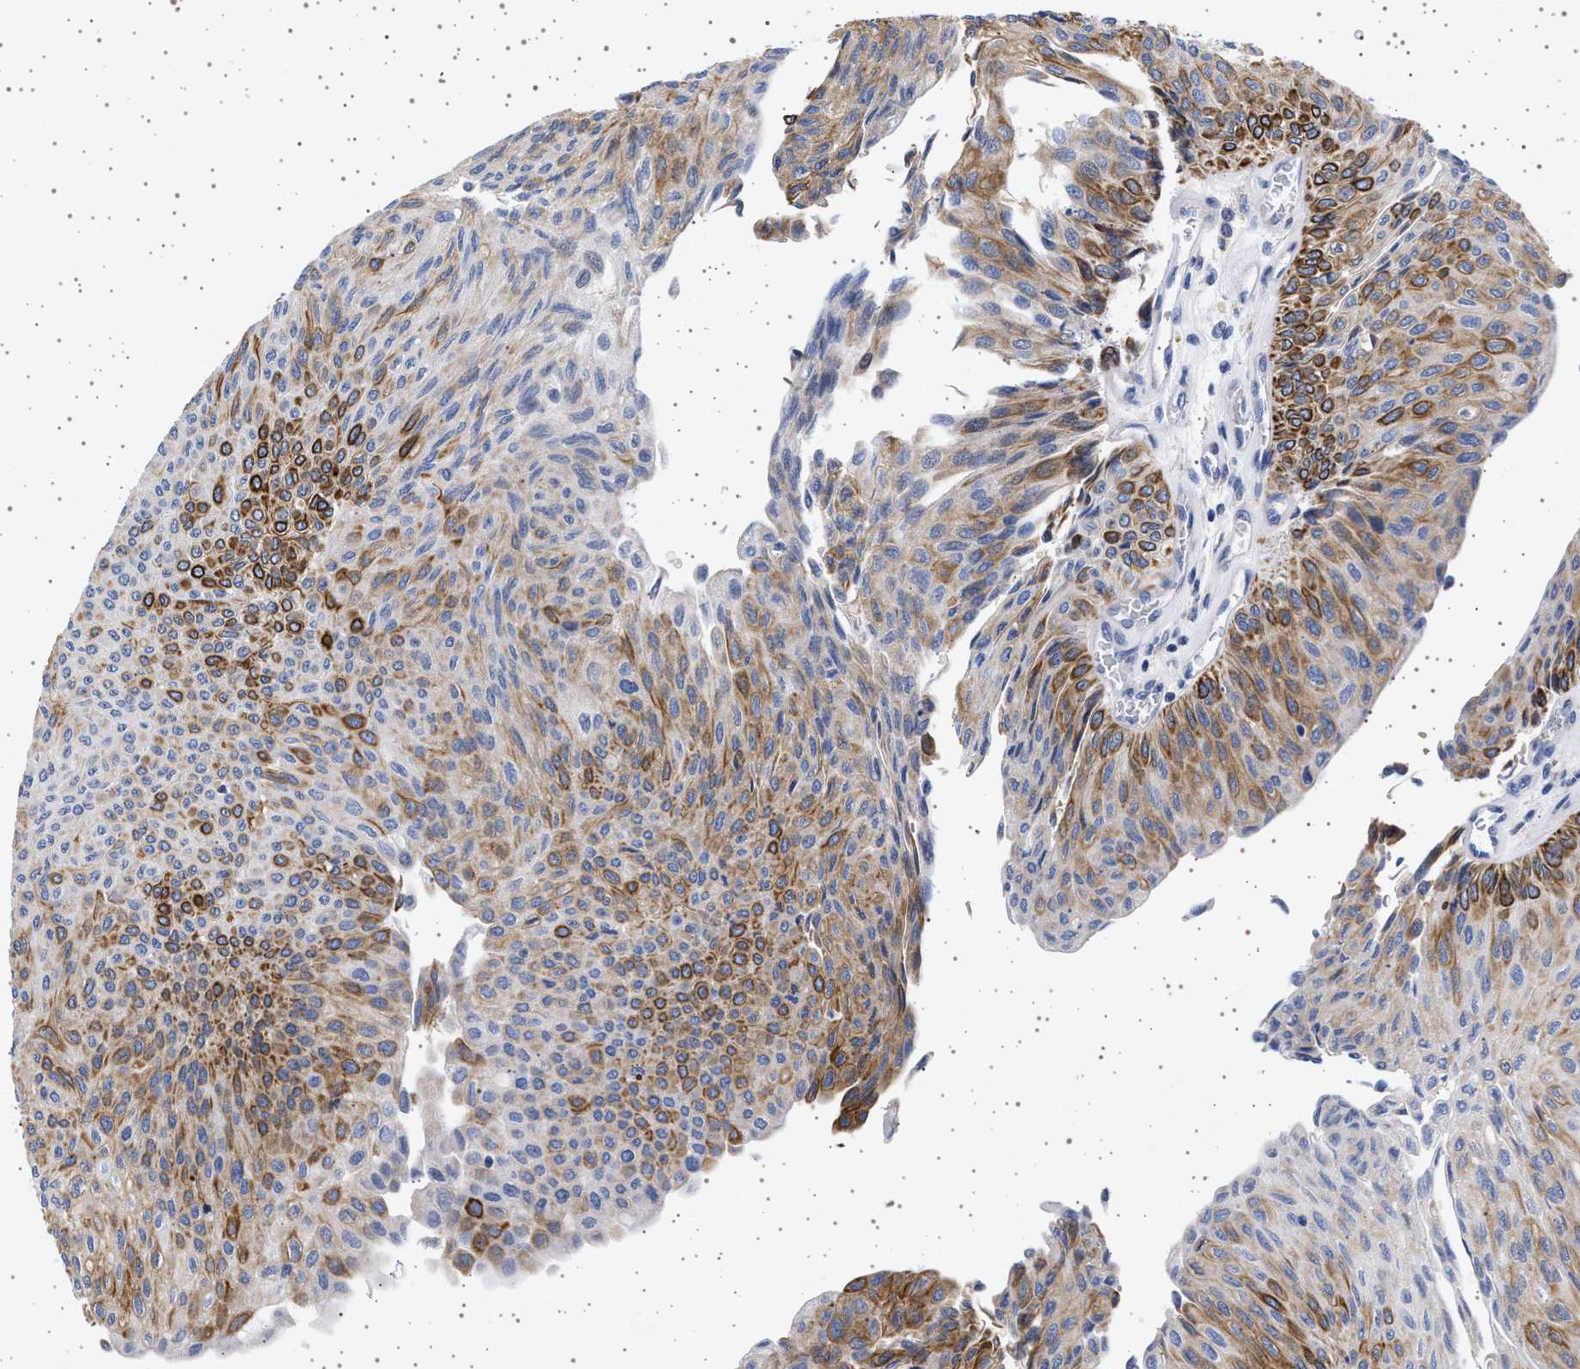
{"staining": {"intensity": "strong", "quantity": ">75%", "location": "cytoplasmic/membranous"}, "tissue": "urothelial cancer", "cell_type": "Tumor cells", "image_type": "cancer", "snomed": [{"axis": "morphology", "description": "Urothelial carcinoma, Low grade"}, {"axis": "topography", "description": "Urinary bladder"}], "caption": "Strong cytoplasmic/membranous positivity for a protein is seen in about >75% of tumor cells of low-grade urothelial carcinoma using immunohistochemistry.", "gene": "TRMT10B", "patient": {"sex": "male", "age": 78}}